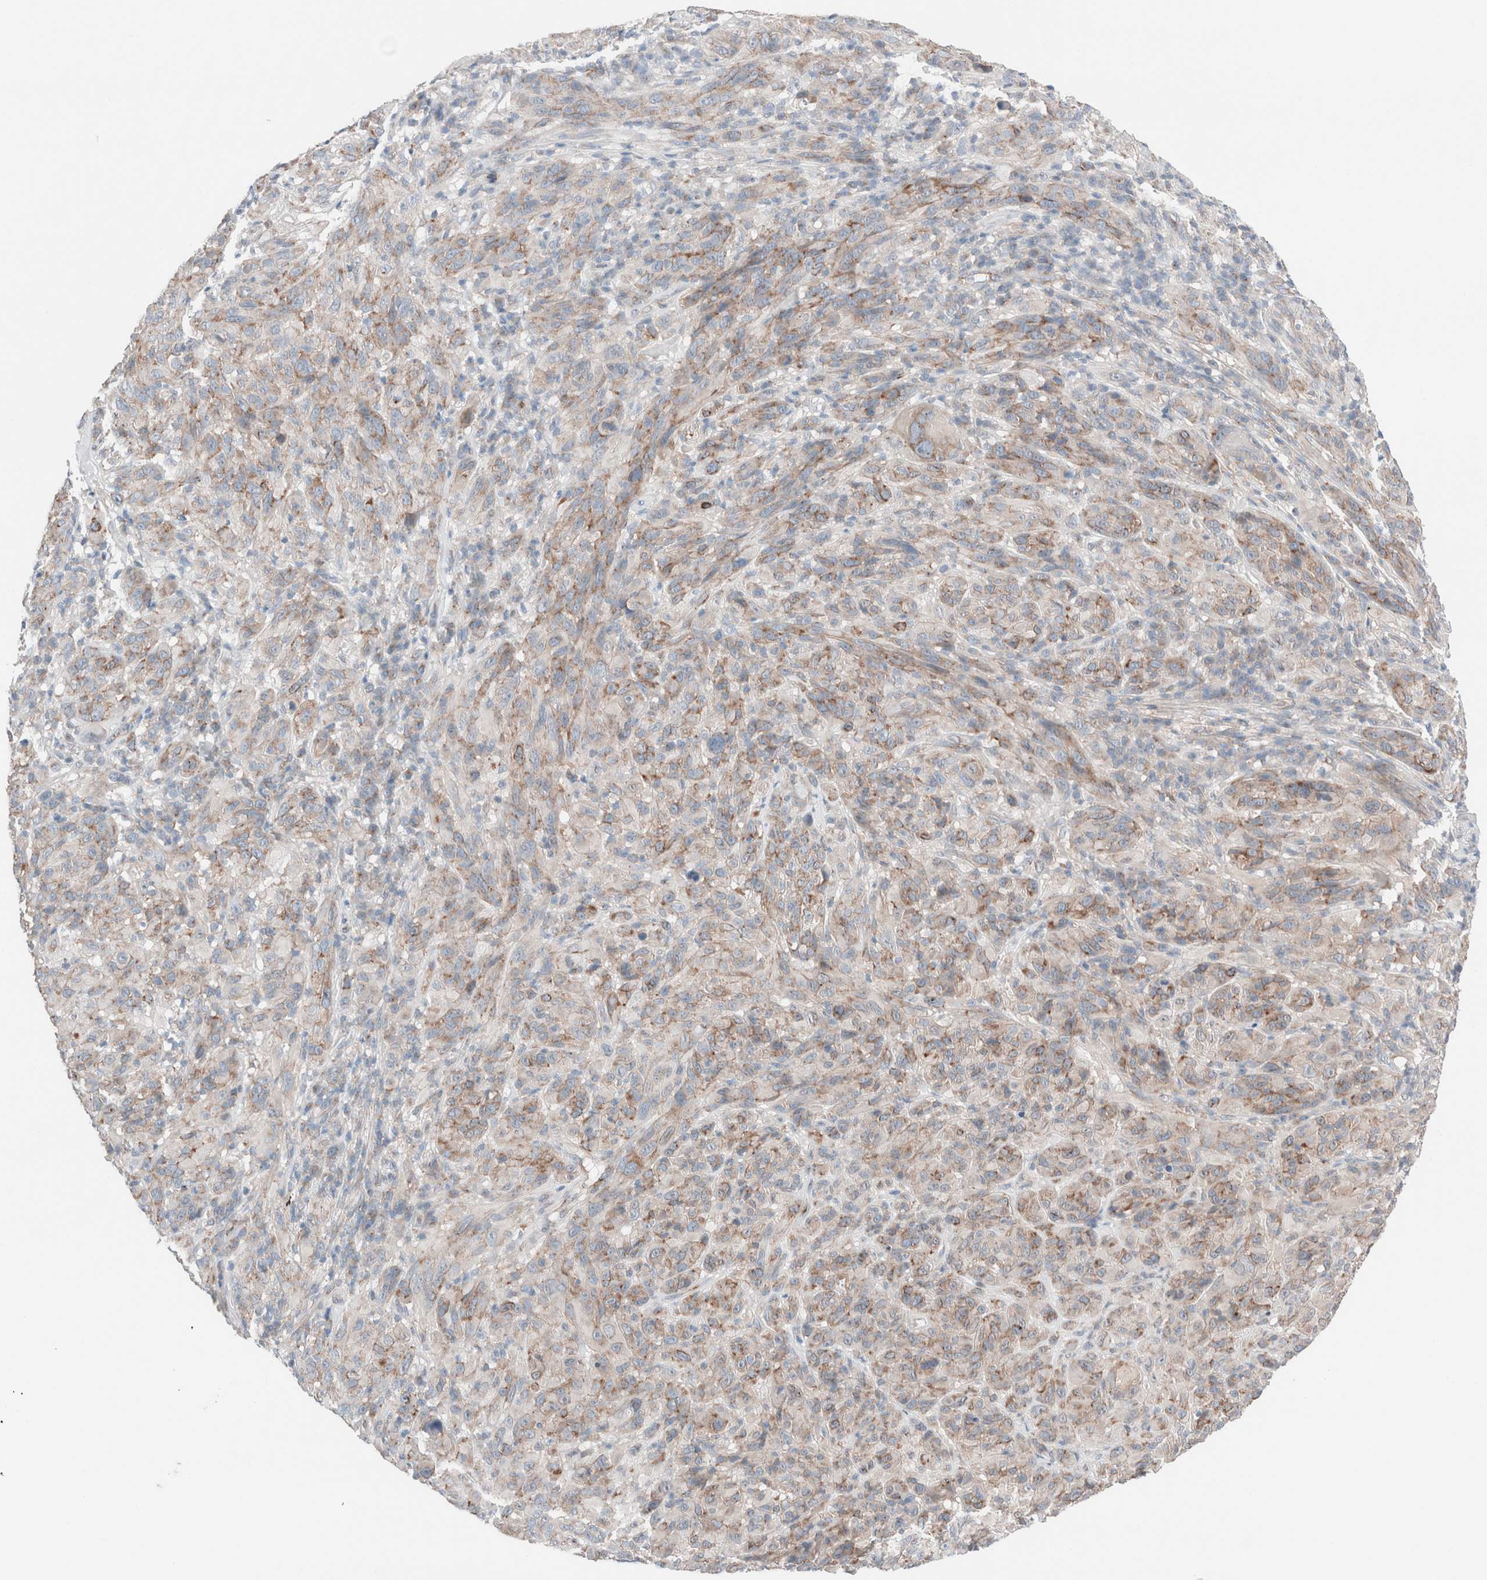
{"staining": {"intensity": "moderate", "quantity": "25%-75%", "location": "cytoplasmic/membranous"}, "tissue": "melanoma", "cell_type": "Tumor cells", "image_type": "cancer", "snomed": [{"axis": "morphology", "description": "Malignant melanoma, NOS"}, {"axis": "topography", "description": "Skin of head"}], "caption": "Malignant melanoma was stained to show a protein in brown. There is medium levels of moderate cytoplasmic/membranous positivity in about 25%-75% of tumor cells. (Brightfield microscopy of DAB IHC at high magnification).", "gene": "CASC3", "patient": {"sex": "male", "age": 96}}